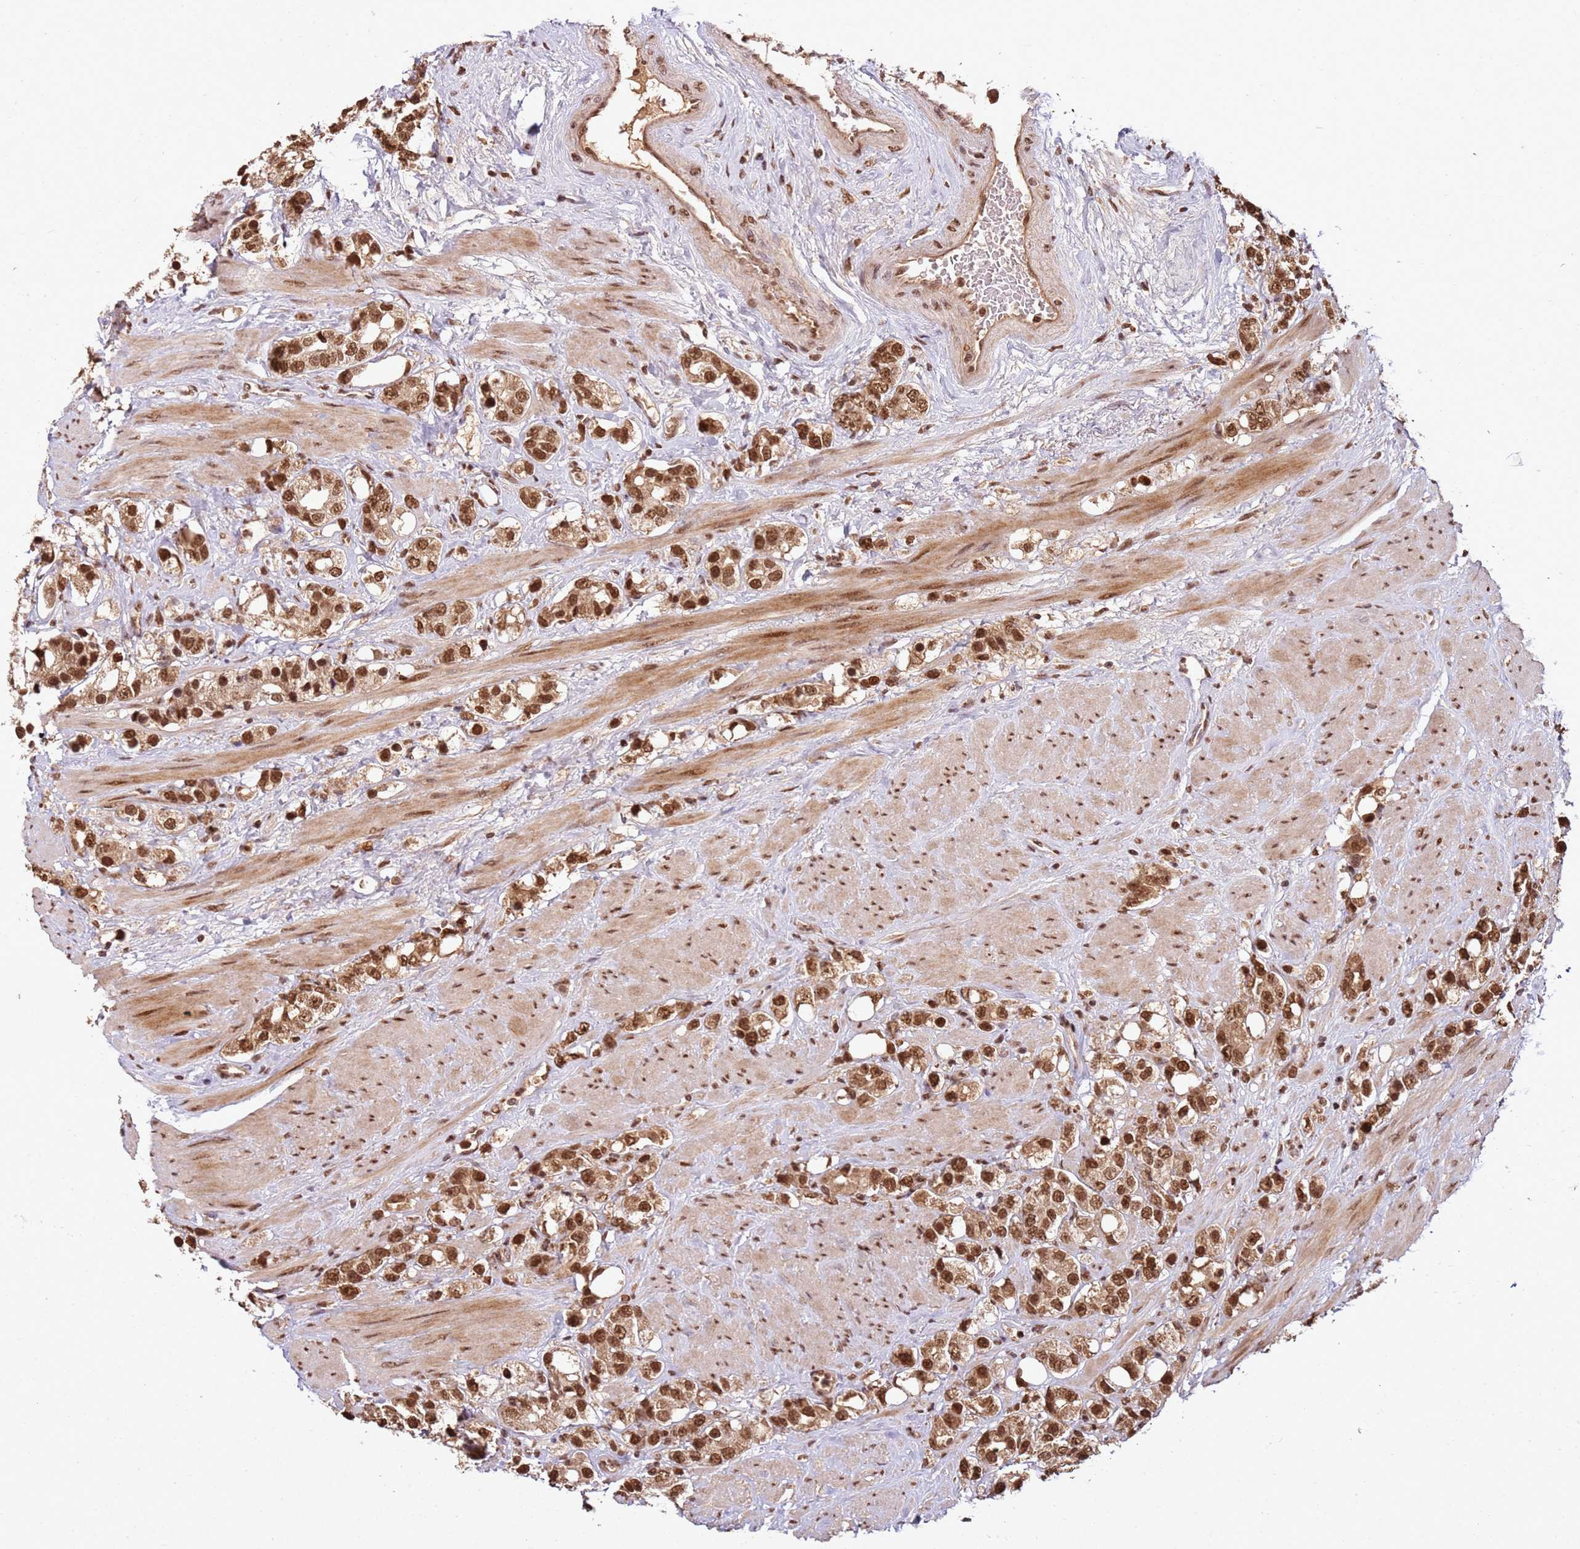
{"staining": {"intensity": "strong", "quantity": ">75%", "location": "nuclear"}, "tissue": "prostate cancer", "cell_type": "Tumor cells", "image_type": "cancer", "snomed": [{"axis": "morphology", "description": "Adenocarcinoma, NOS"}, {"axis": "topography", "description": "Prostate"}], "caption": "Protein expression analysis of human prostate cancer (adenocarcinoma) reveals strong nuclear staining in approximately >75% of tumor cells. (DAB (3,3'-diaminobenzidine) IHC, brown staining for protein, blue staining for nuclei).", "gene": "ZBTB12", "patient": {"sex": "male", "age": 79}}